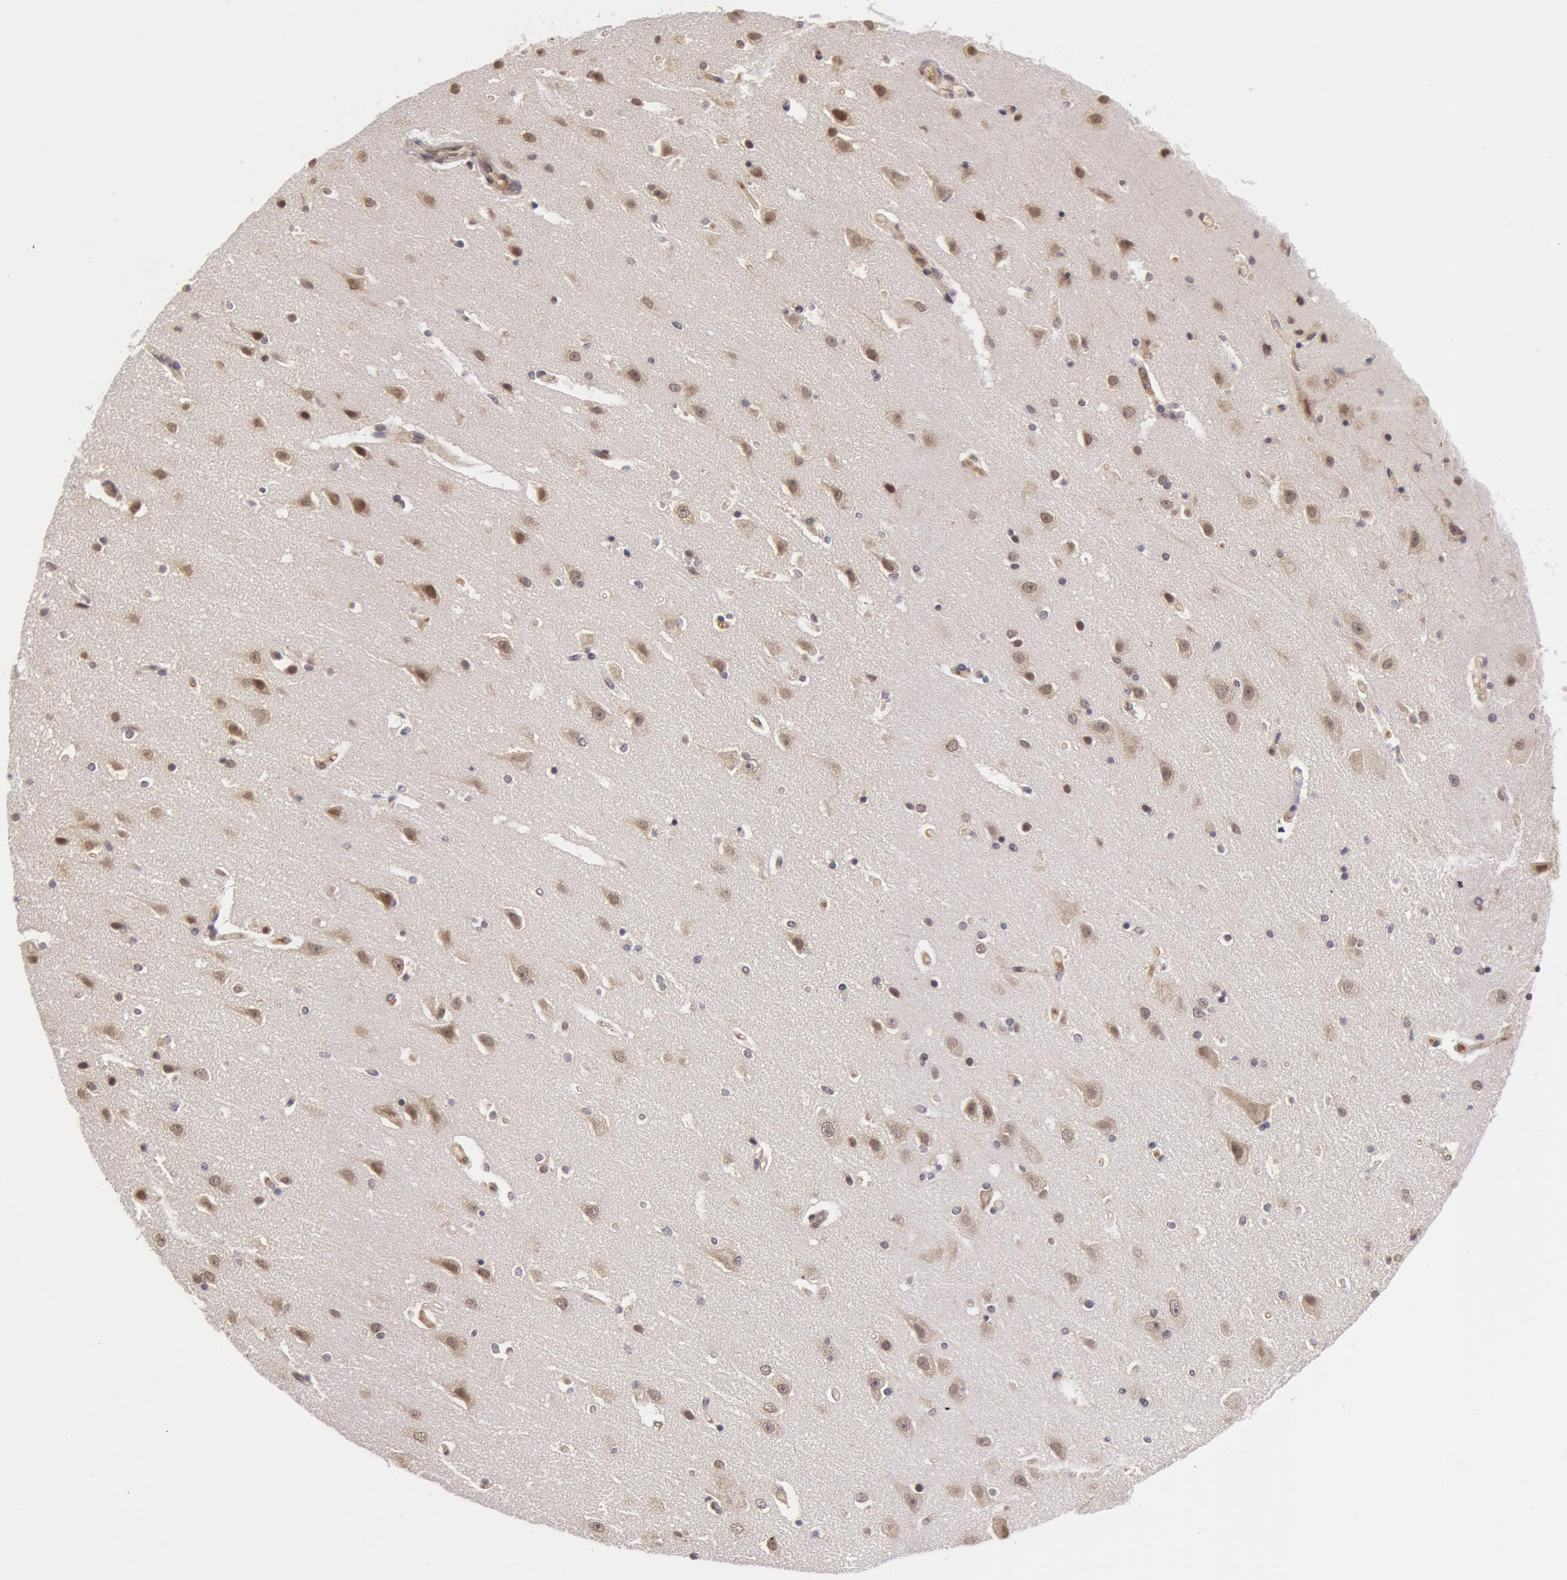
{"staining": {"intensity": "moderate", "quantity": "25%-75%", "location": "cytoplasmic/membranous,nuclear"}, "tissue": "caudate", "cell_type": "Glial cells", "image_type": "normal", "snomed": [{"axis": "morphology", "description": "Normal tissue, NOS"}, {"axis": "topography", "description": "Lateral ventricle wall"}], "caption": "Protein expression analysis of benign caudate demonstrates moderate cytoplasmic/membranous,nuclear positivity in approximately 25%-75% of glial cells. The staining is performed using DAB brown chromogen to label protein expression. The nuclei are counter-stained blue using hematoxylin.", "gene": "SYTL4", "patient": {"sex": "female", "age": 54}}